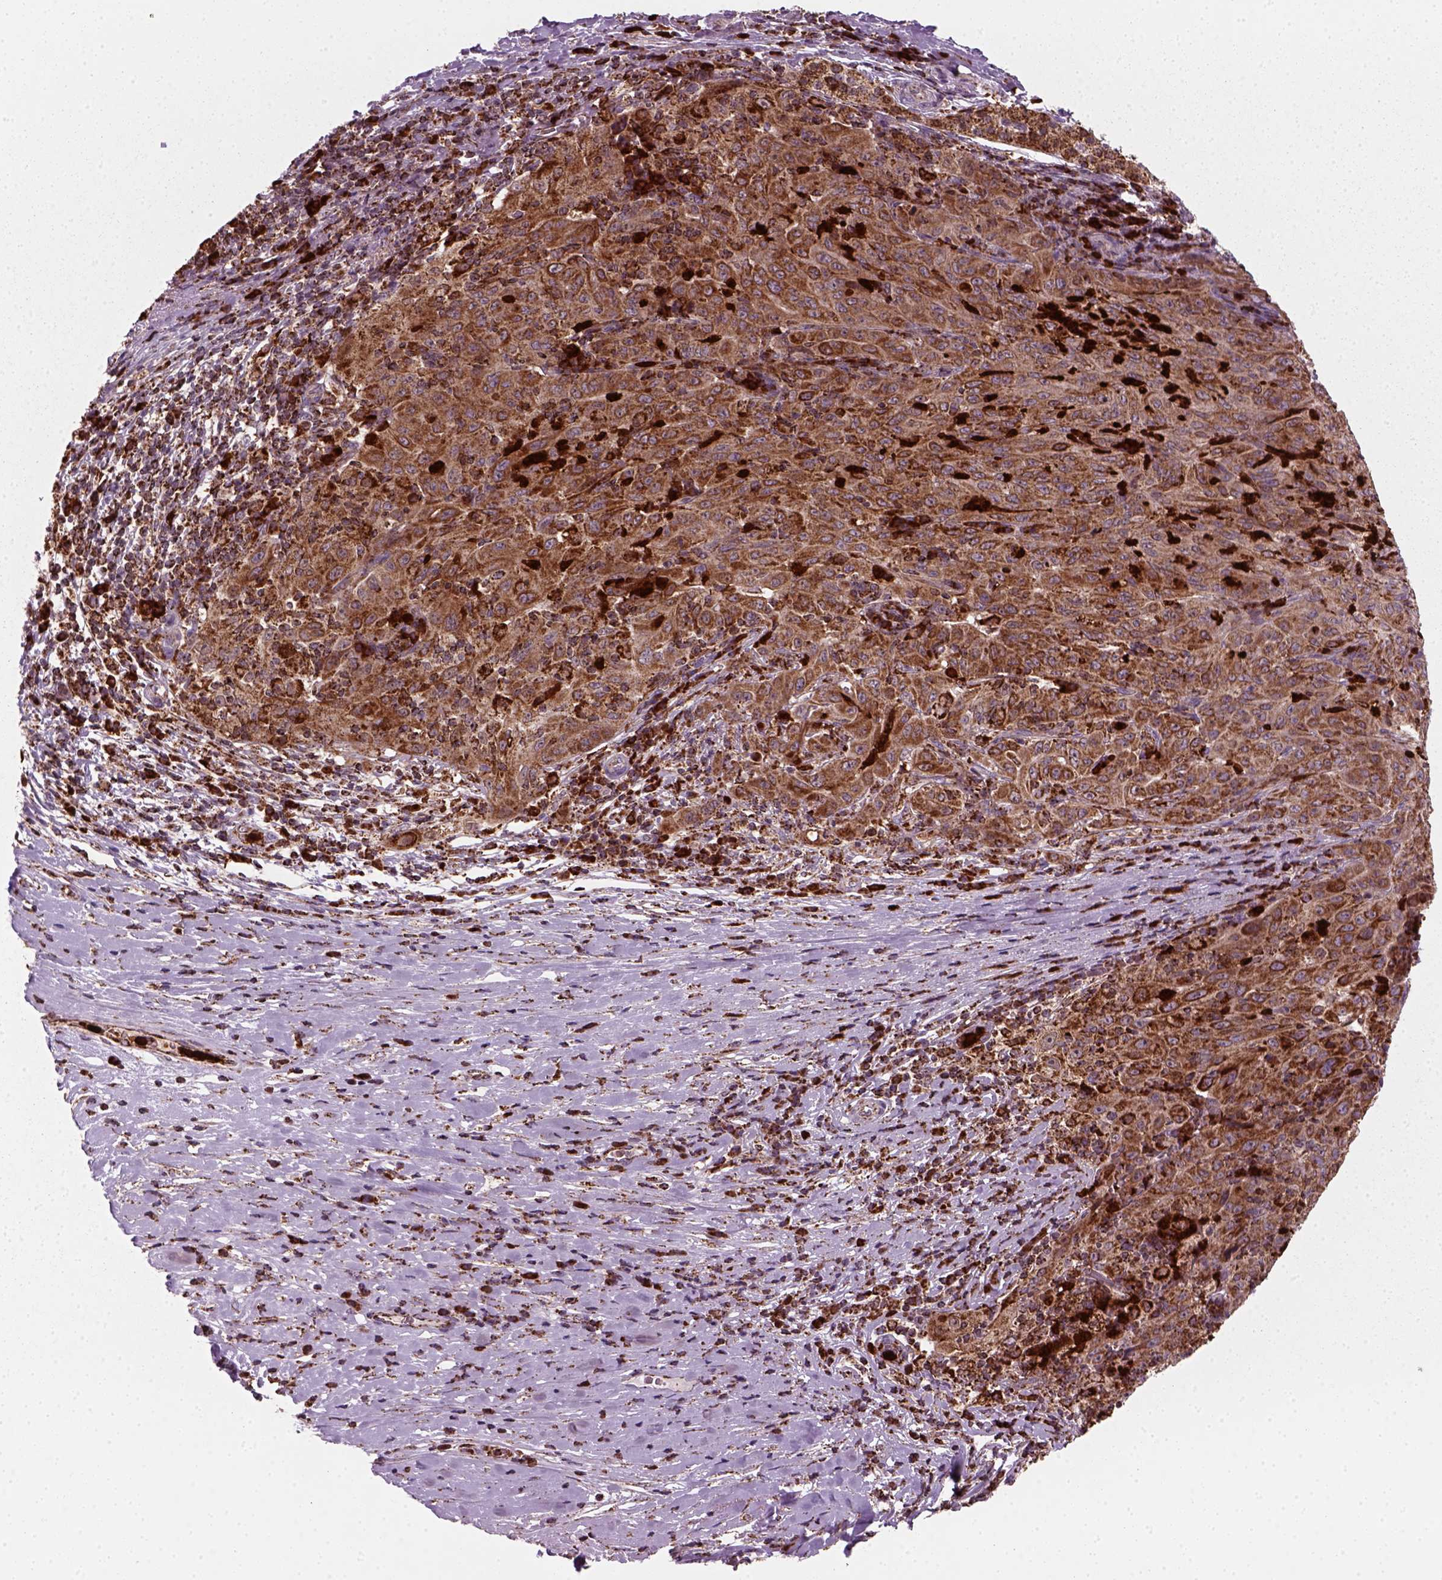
{"staining": {"intensity": "moderate", "quantity": ">75%", "location": "cytoplasmic/membranous"}, "tissue": "pancreatic cancer", "cell_type": "Tumor cells", "image_type": "cancer", "snomed": [{"axis": "morphology", "description": "Adenocarcinoma, NOS"}, {"axis": "topography", "description": "Pancreas"}], "caption": "Pancreatic cancer (adenocarcinoma) was stained to show a protein in brown. There is medium levels of moderate cytoplasmic/membranous expression in approximately >75% of tumor cells.", "gene": "NUDT16L1", "patient": {"sex": "male", "age": 63}}